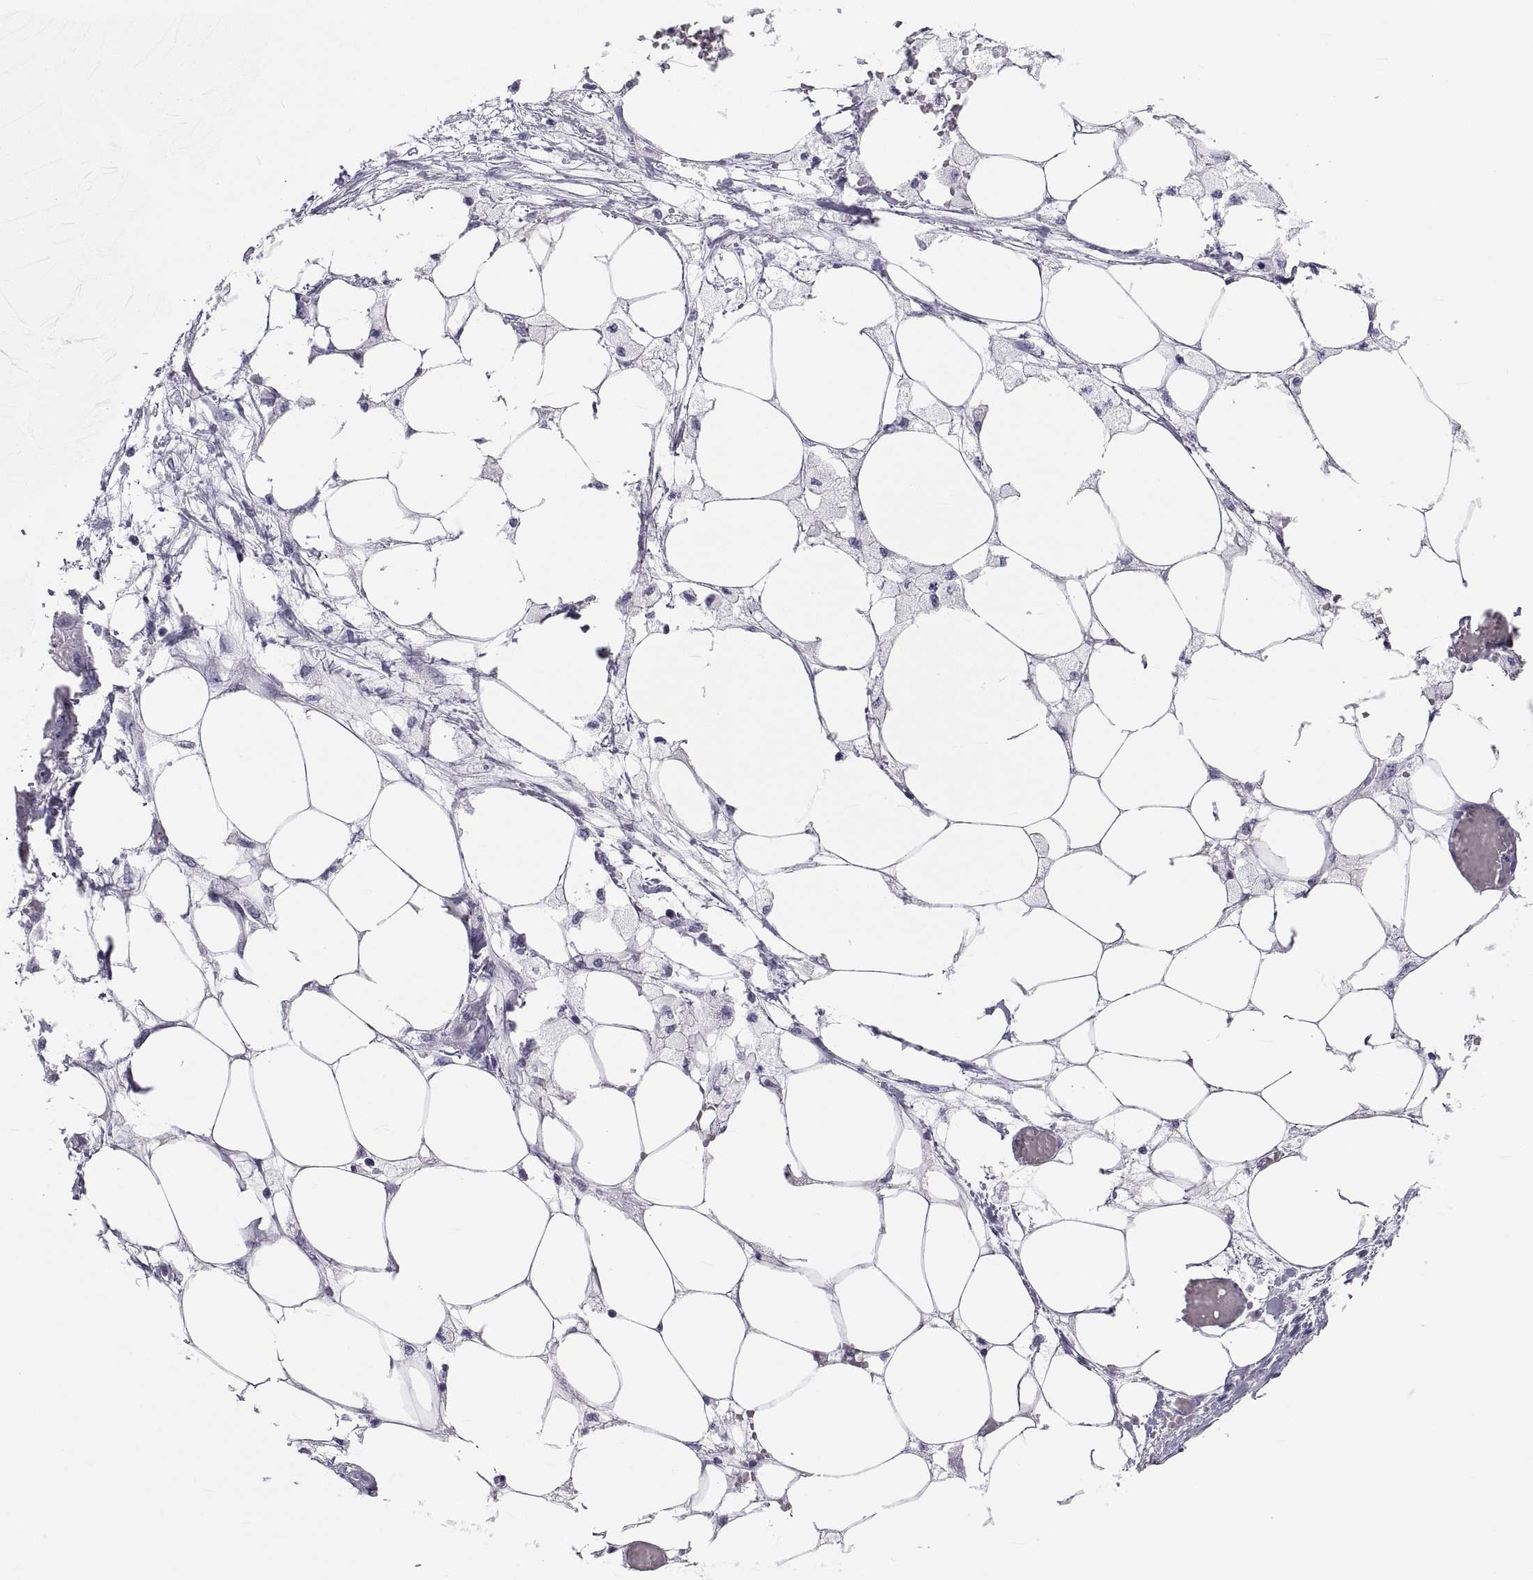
{"staining": {"intensity": "negative", "quantity": "none", "location": "none"}, "tissue": "endometrial cancer", "cell_type": "Tumor cells", "image_type": "cancer", "snomed": [{"axis": "morphology", "description": "Adenocarcinoma, NOS"}, {"axis": "morphology", "description": "Adenocarcinoma, metastatic, NOS"}, {"axis": "topography", "description": "Adipose tissue"}, {"axis": "topography", "description": "Endometrium"}], "caption": "This is a photomicrograph of IHC staining of endometrial cancer, which shows no positivity in tumor cells.", "gene": "NPTX2", "patient": {"sex": "female", "age": 67}}